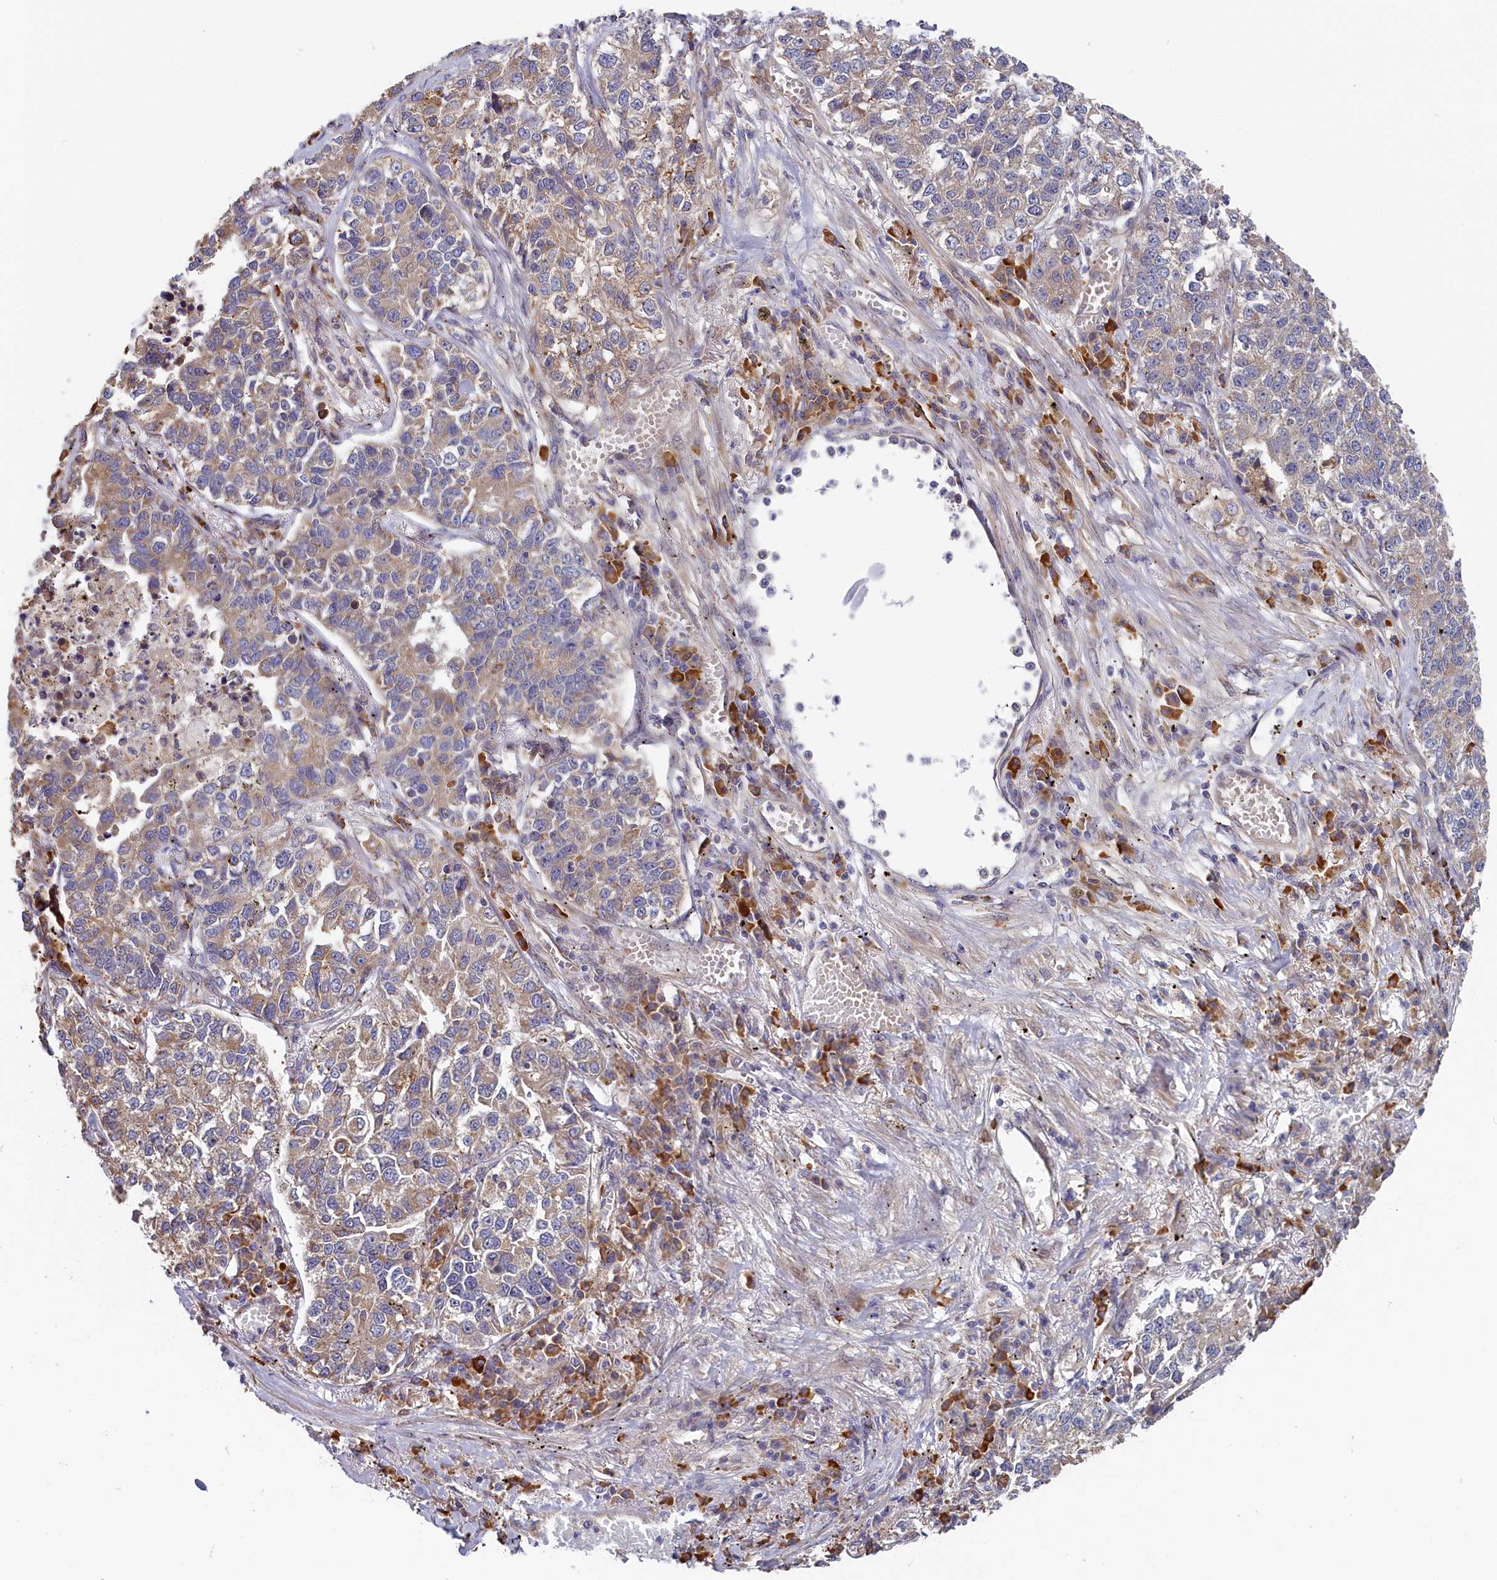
{"staining": {"intensity": "weak", "quantity": "<25%", "location": "cytoplasmic/membranous"}, "tissue": "lung cancer", "cell_type": "Tumor cells", "image_type": "cancer", "snomed": [{"axis": "morphology", "description": "Adenocarcinoma, NOS"}, {"axis": "topography", "description": "Lung"}], "caption": "An immunohistochemistry (IHC) histopathology image of lung cancer (adenocarcinoma) is shown. There is no staining in tumor cells of lung cancer (adenocarcinoma).", "gene": "CEP44", "patient": {"sex": "male", "age": 49}}